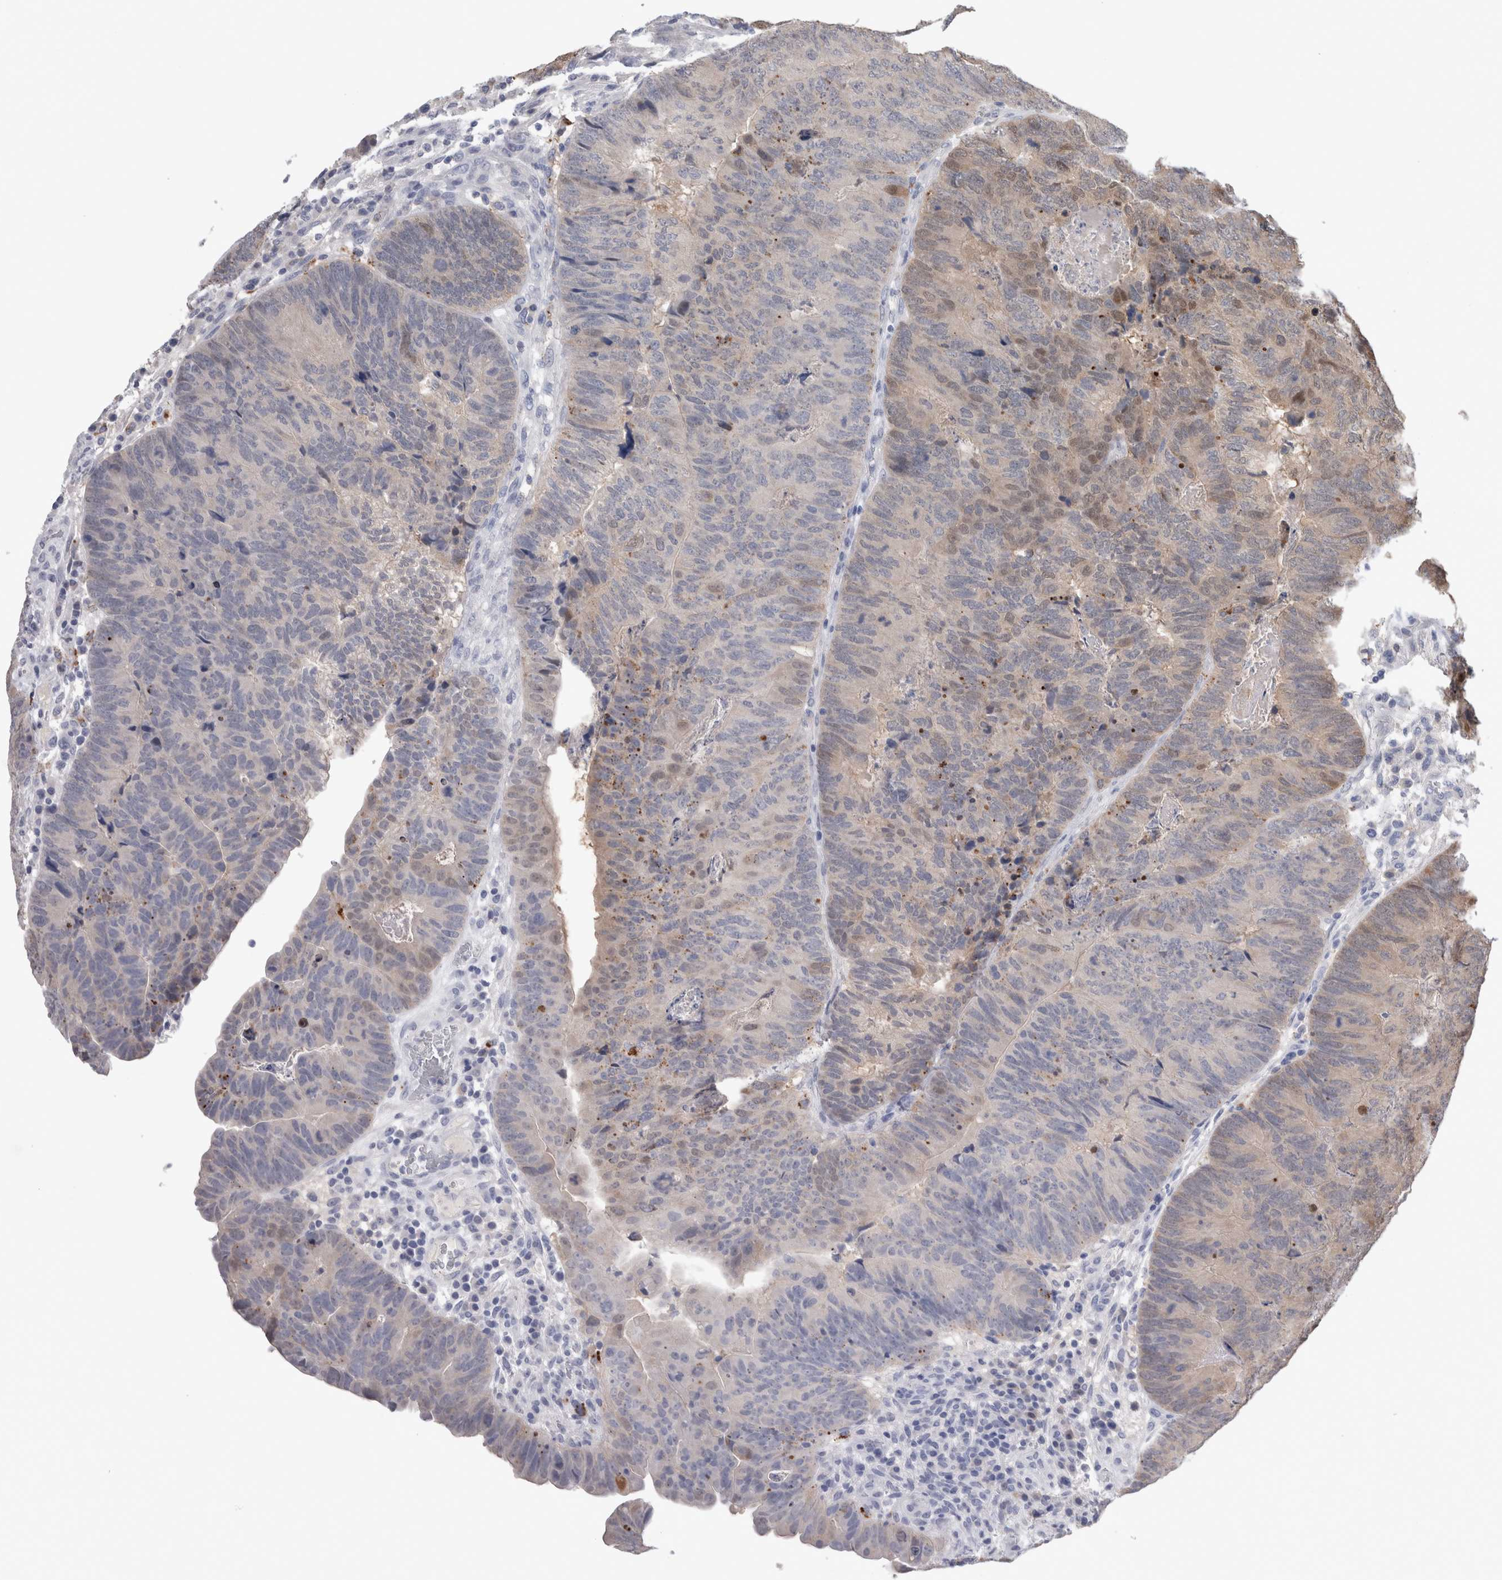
{"staining": {"intensity": "weak", "quantity": "<25%", "location": "nuclear"}, "tissue": "colorectal cancer", "cell_type": "Tumor cells", "image_type": "cancer", "snomed": [{"axis": "morphology", "description": "Adenocarcinoma, NOS"}, {"axis": "topography", "description": "Colon"}], "caption": "IHC photomicrograph of human adenocarcinoma (colorectal) stained for a protein (brown), which exhibits no positivity in tumor cells.", "gene": "CA8", "patient": {"sex": "female", "age": 67}}